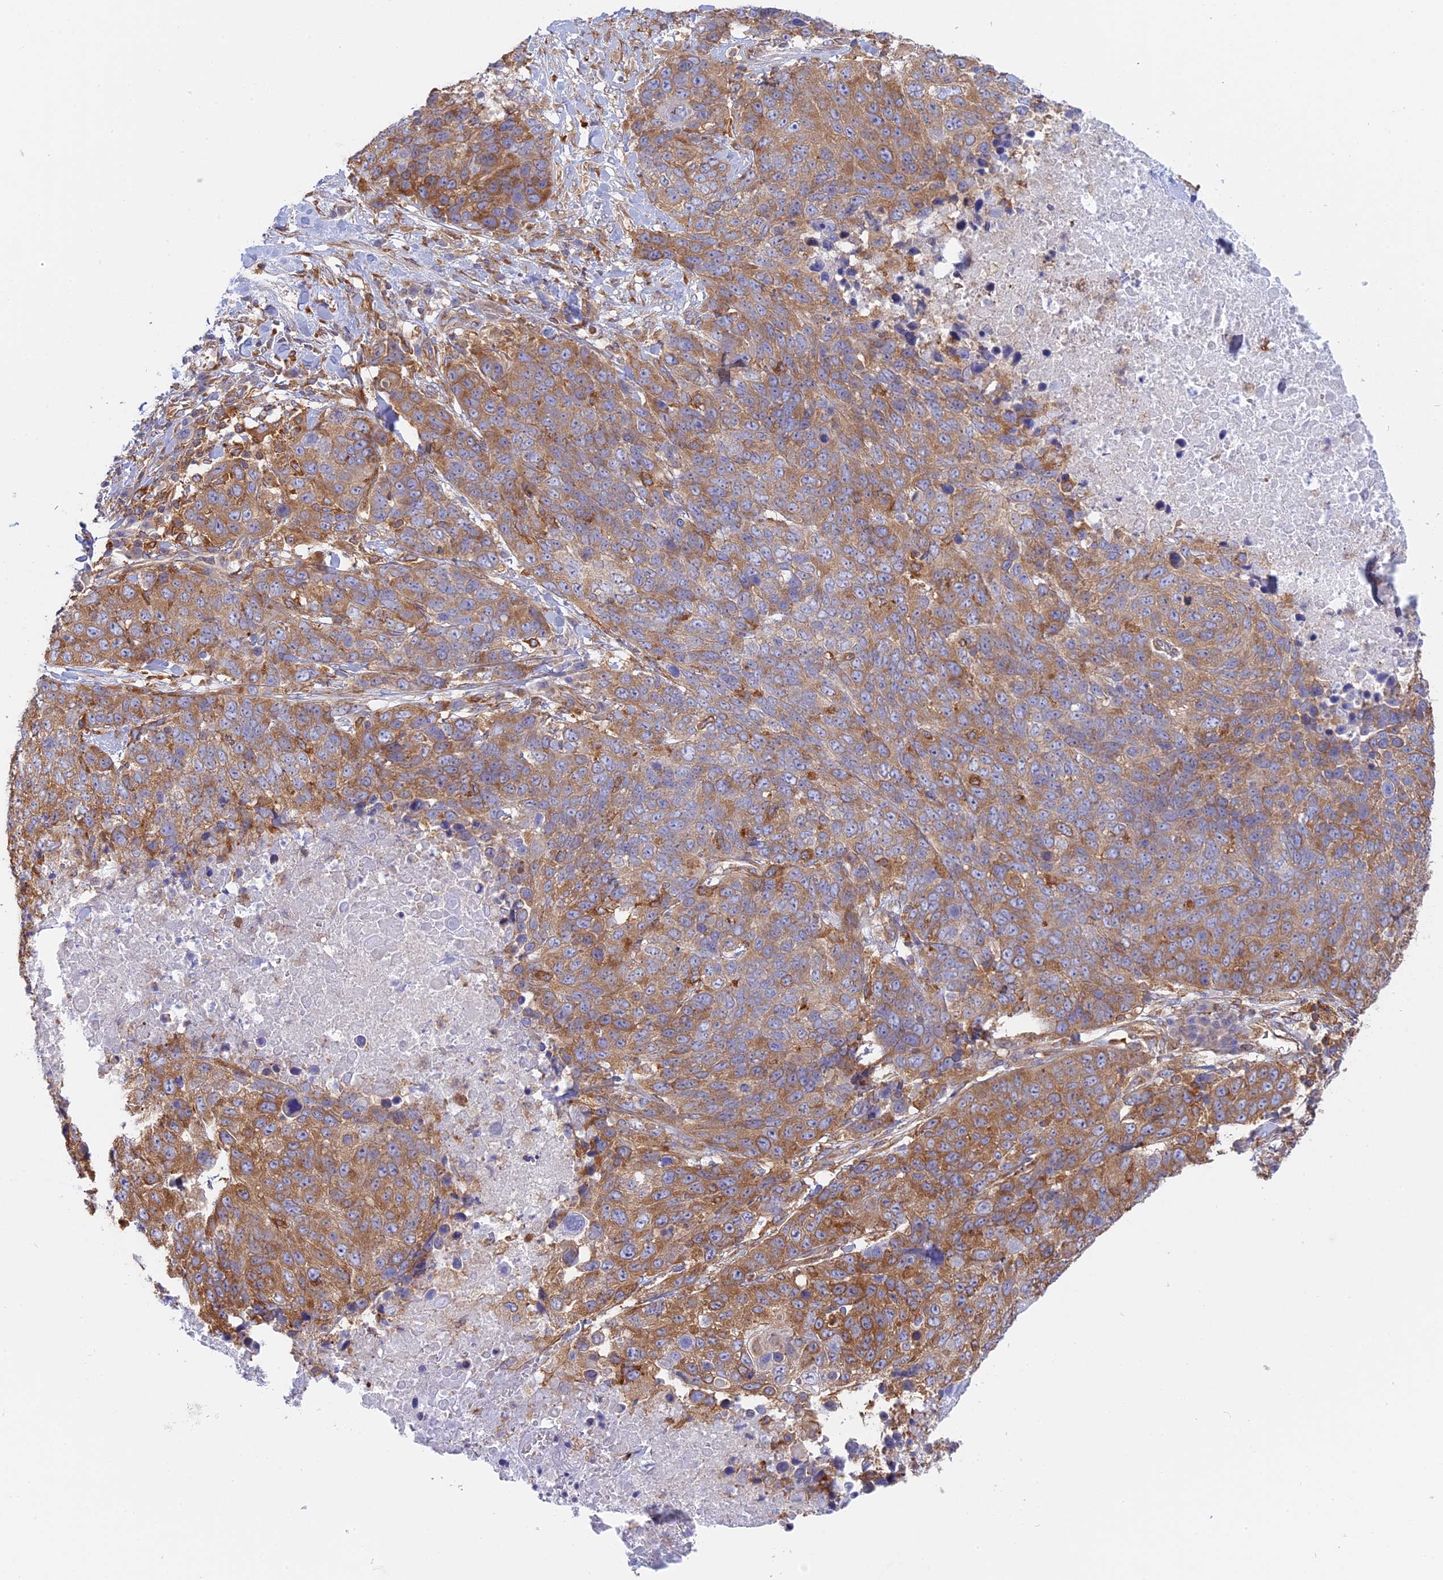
{"staining": {"intensity": "moderate", "quantity": "25%-75%", "location": "cytoplasmic/membranous"}, "tissue": "lung cancer", "cell_type": "Tumor cells", "image_type": "cancer", "snomed": [{"axis": "morphology", "description": "Normal tissue, NOS"}, {"axis": "morphology", "description": "Squamous cell carcinoma, NOS"}, {"axis": "topography", "description": "Lymph node"}, {"axis": "topography", "description": "Lung"}], "caption": "Lung cancer stained with a protein marker exhibits moderate staining in tumor cells.", "gene": "GMIP", "patient": {"sex": "male", "age": 66}}